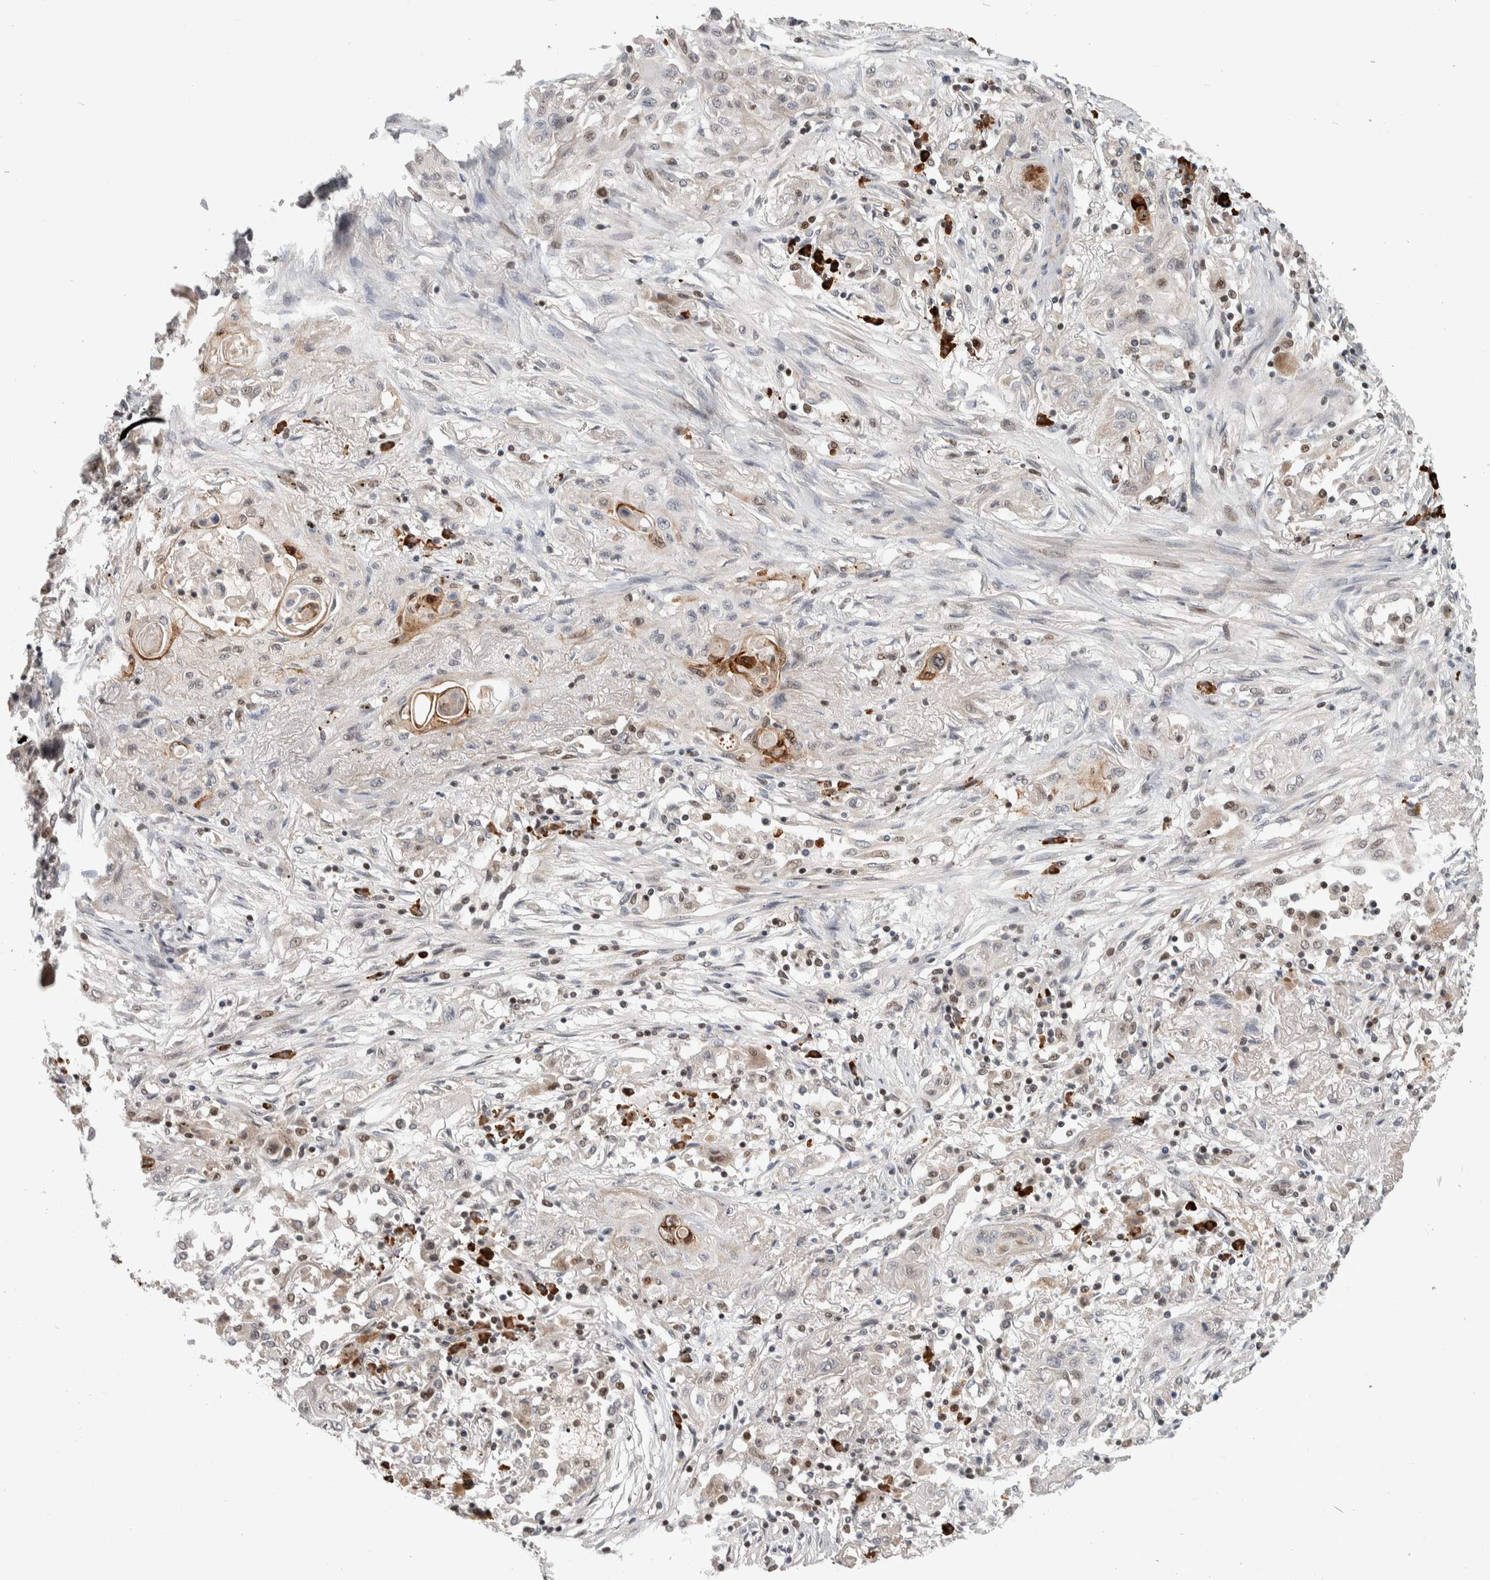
{"staining": {"intensity": "negative", "quantity": "none", "location": "none"}, "tissue": "lung cancer", "cell_type": "Tumor cells", "image_type": "cancer", "snomed": [{"axis": "morphology", "description": "Squamous cell carcinoma, NOS"}, {"axis": "topography", "description": "Lung"}], "caption": "Protein analysis of lung squamous cell carcinoma reveals no significant positivity in tumor cells.", "gene": "ZNF592", "patient": {"sex": "female", "age": 47}}